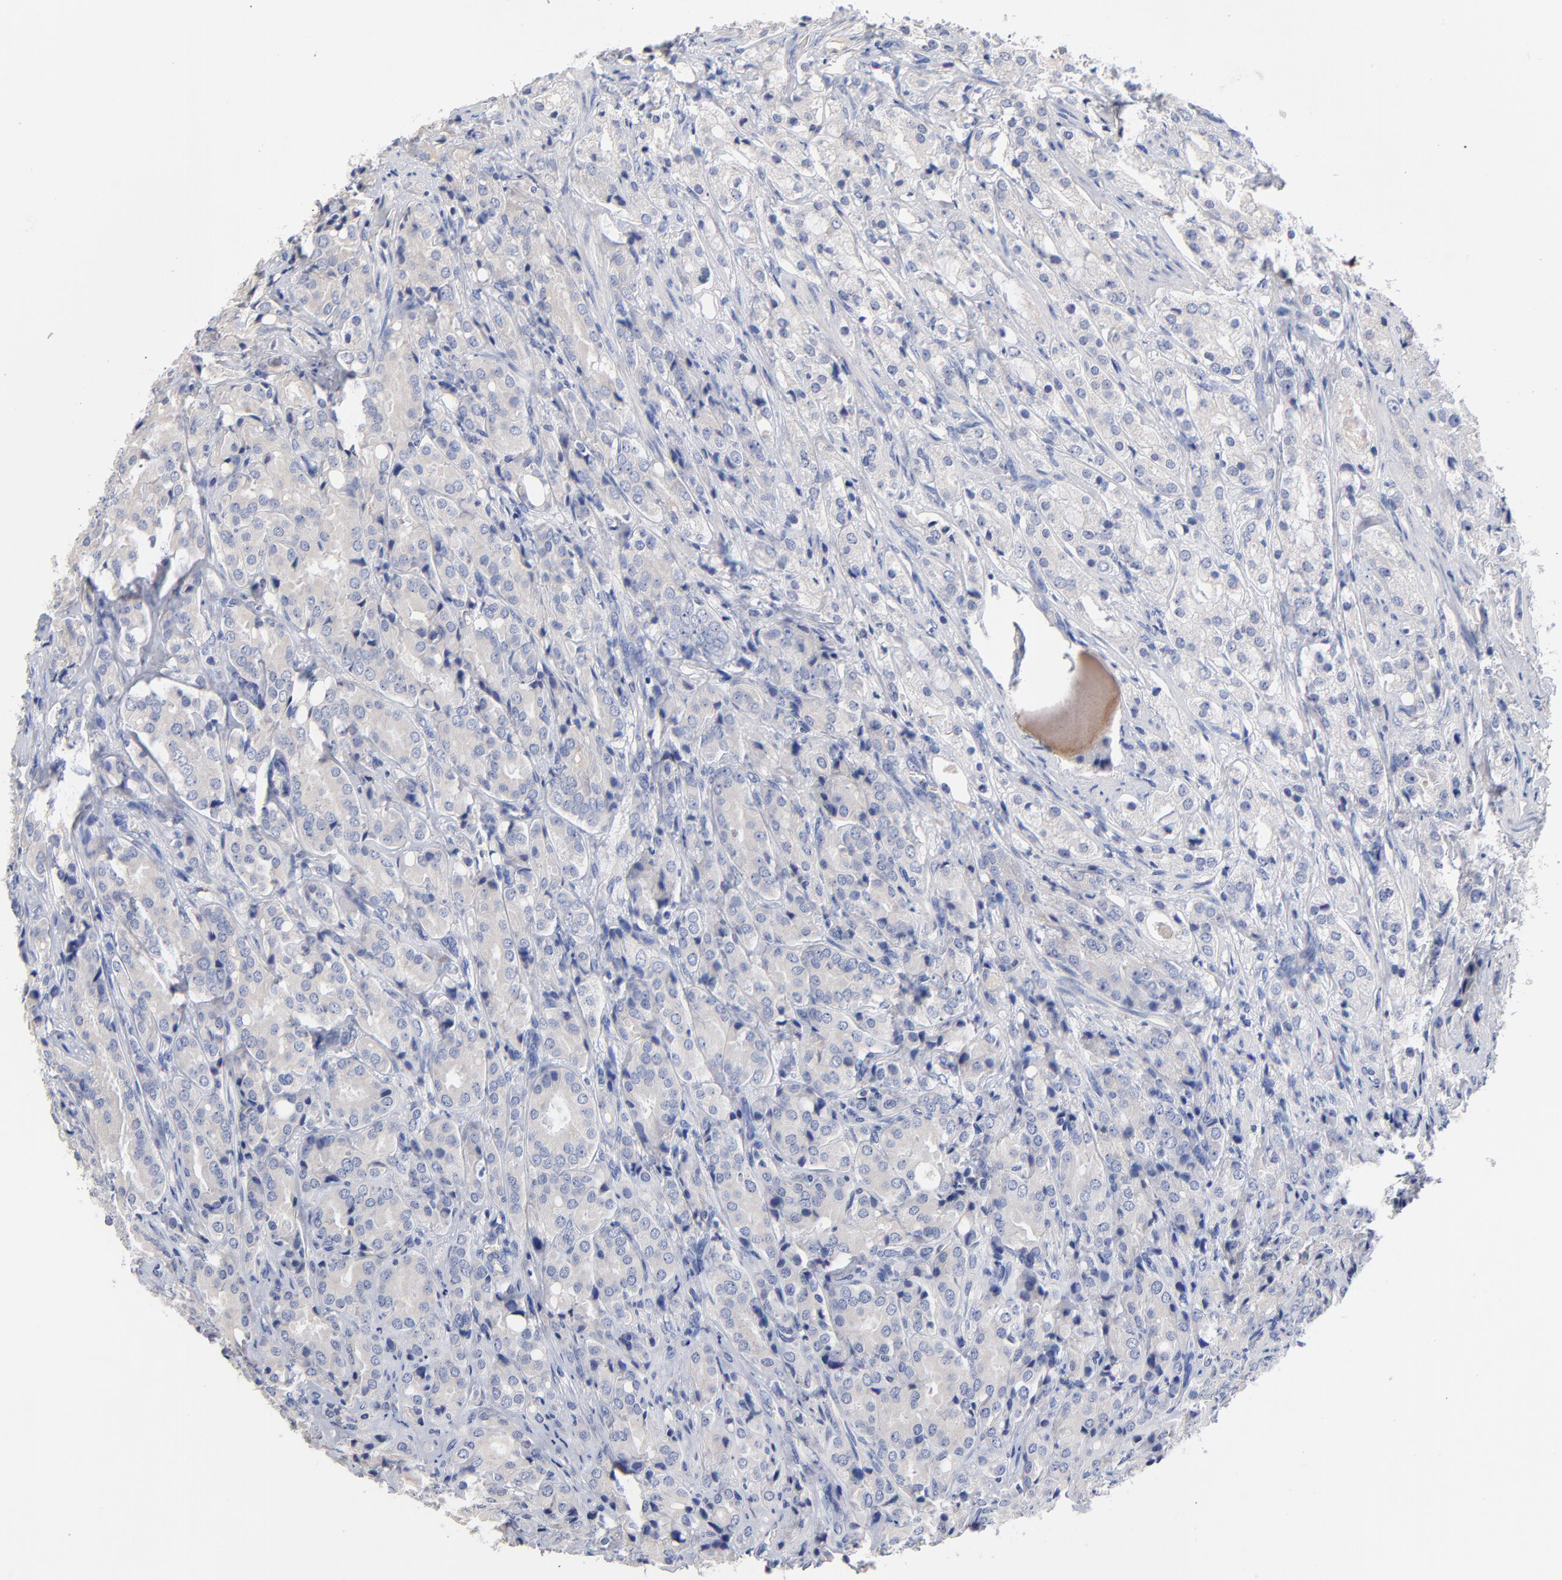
{"staining": {"intensity": "weak", "quantity": "<25%", "location": "cytoplasmic/membranous"}, "tissue": "prostate cancer", "cell_type": "Tumor cells", "image_type": "cancer", "snomed": [{"axis": "morphology", "description": "Adenocarcinoma, High grade"}, {"axis": "topography", "description": "Prostate"}], "caption": "This is an IHC micrograph of prostate adenocarcinoma (high-grade). There is no expression in tumor cells.", "gene": "CPS1", "patient": {"sex": "male", "age": 68}}